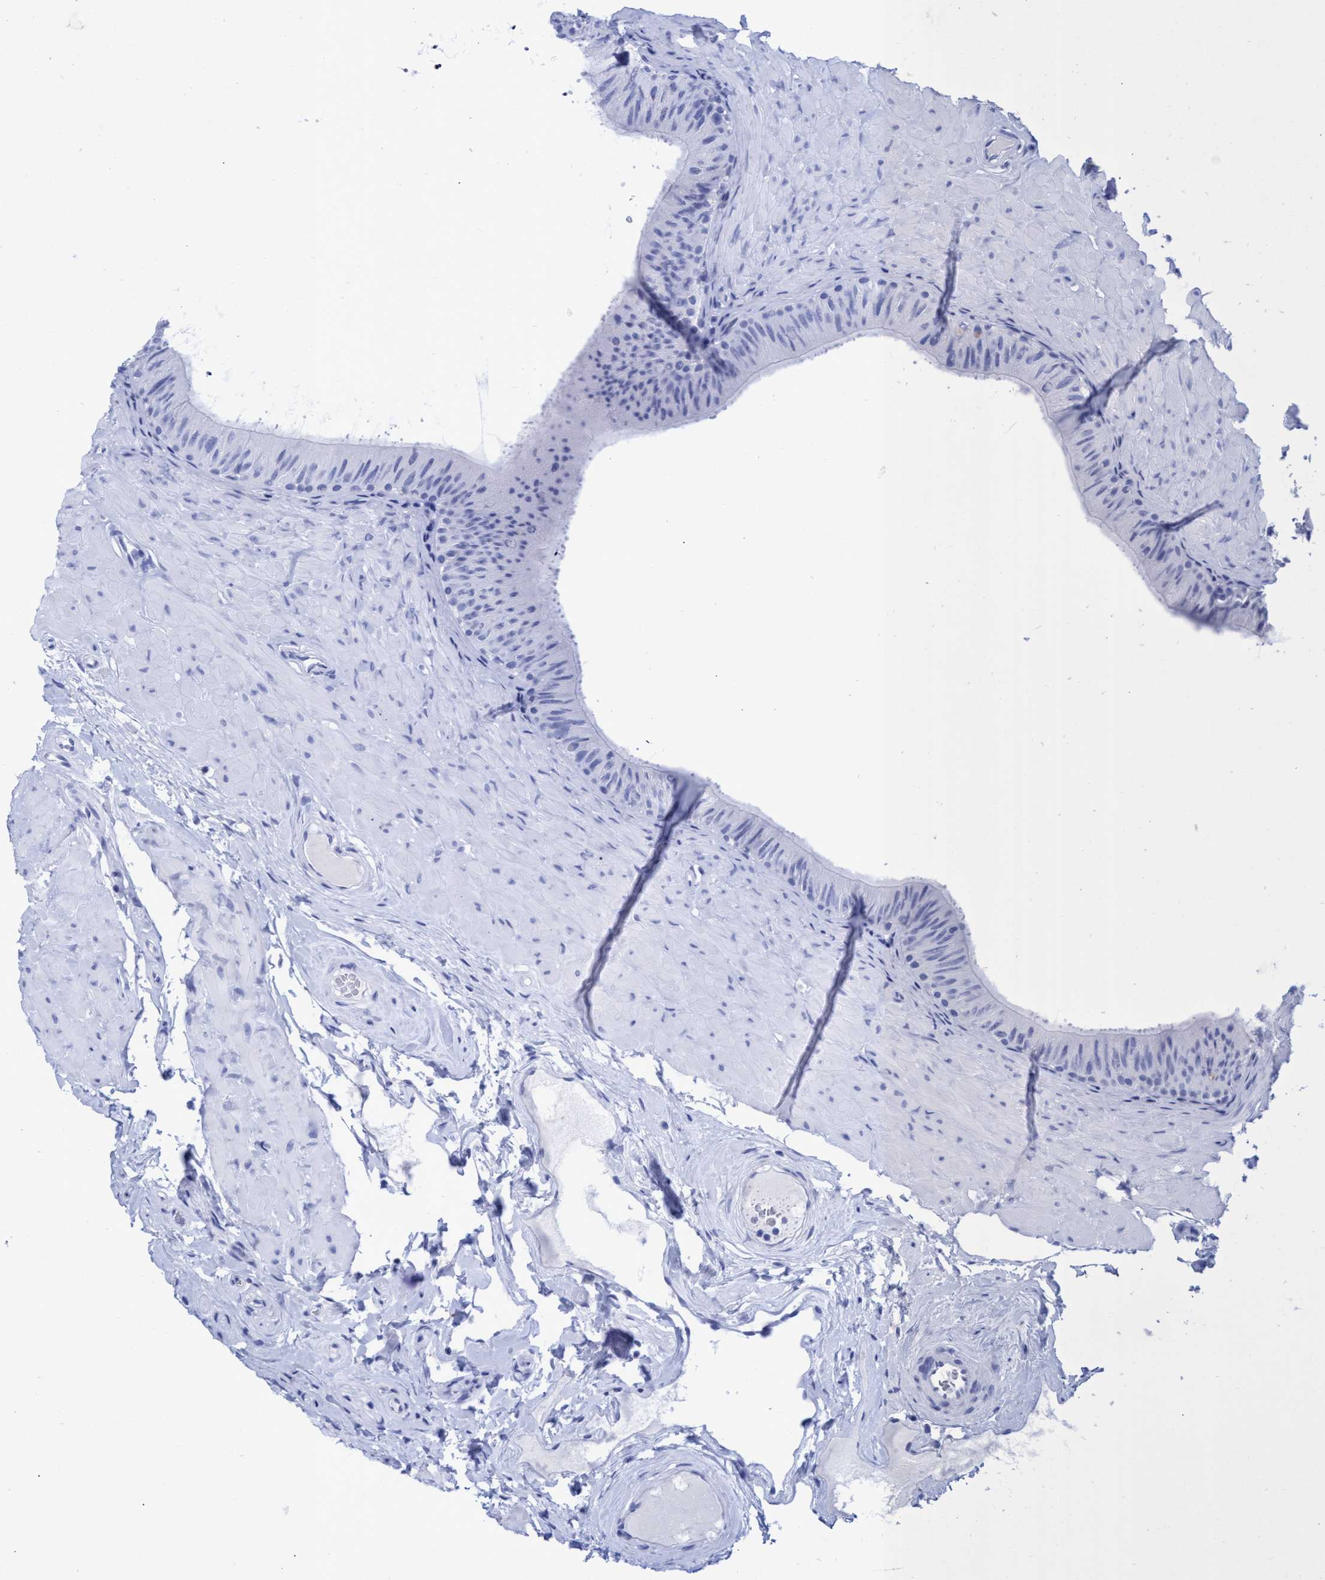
{"staining": {"intensity": "negative", "quantity": "none", "location": "none"}, "tissue": "epididymis", "cell_type": "Glandular cells", "image_type": "normal", "snomed": [{"axis": "morphology", "description": "Normal tissue, NOS"}, {"axis": "topography", "description": "Epididymis"}], "caption": "Immunohistochemistry (IHC) image of unremarkable human epididymis stained for a protein (brown), which exhibits no expression in glandular cells.", "gene": "INSL6", "patient": {"sex": "male", "age": 34}}